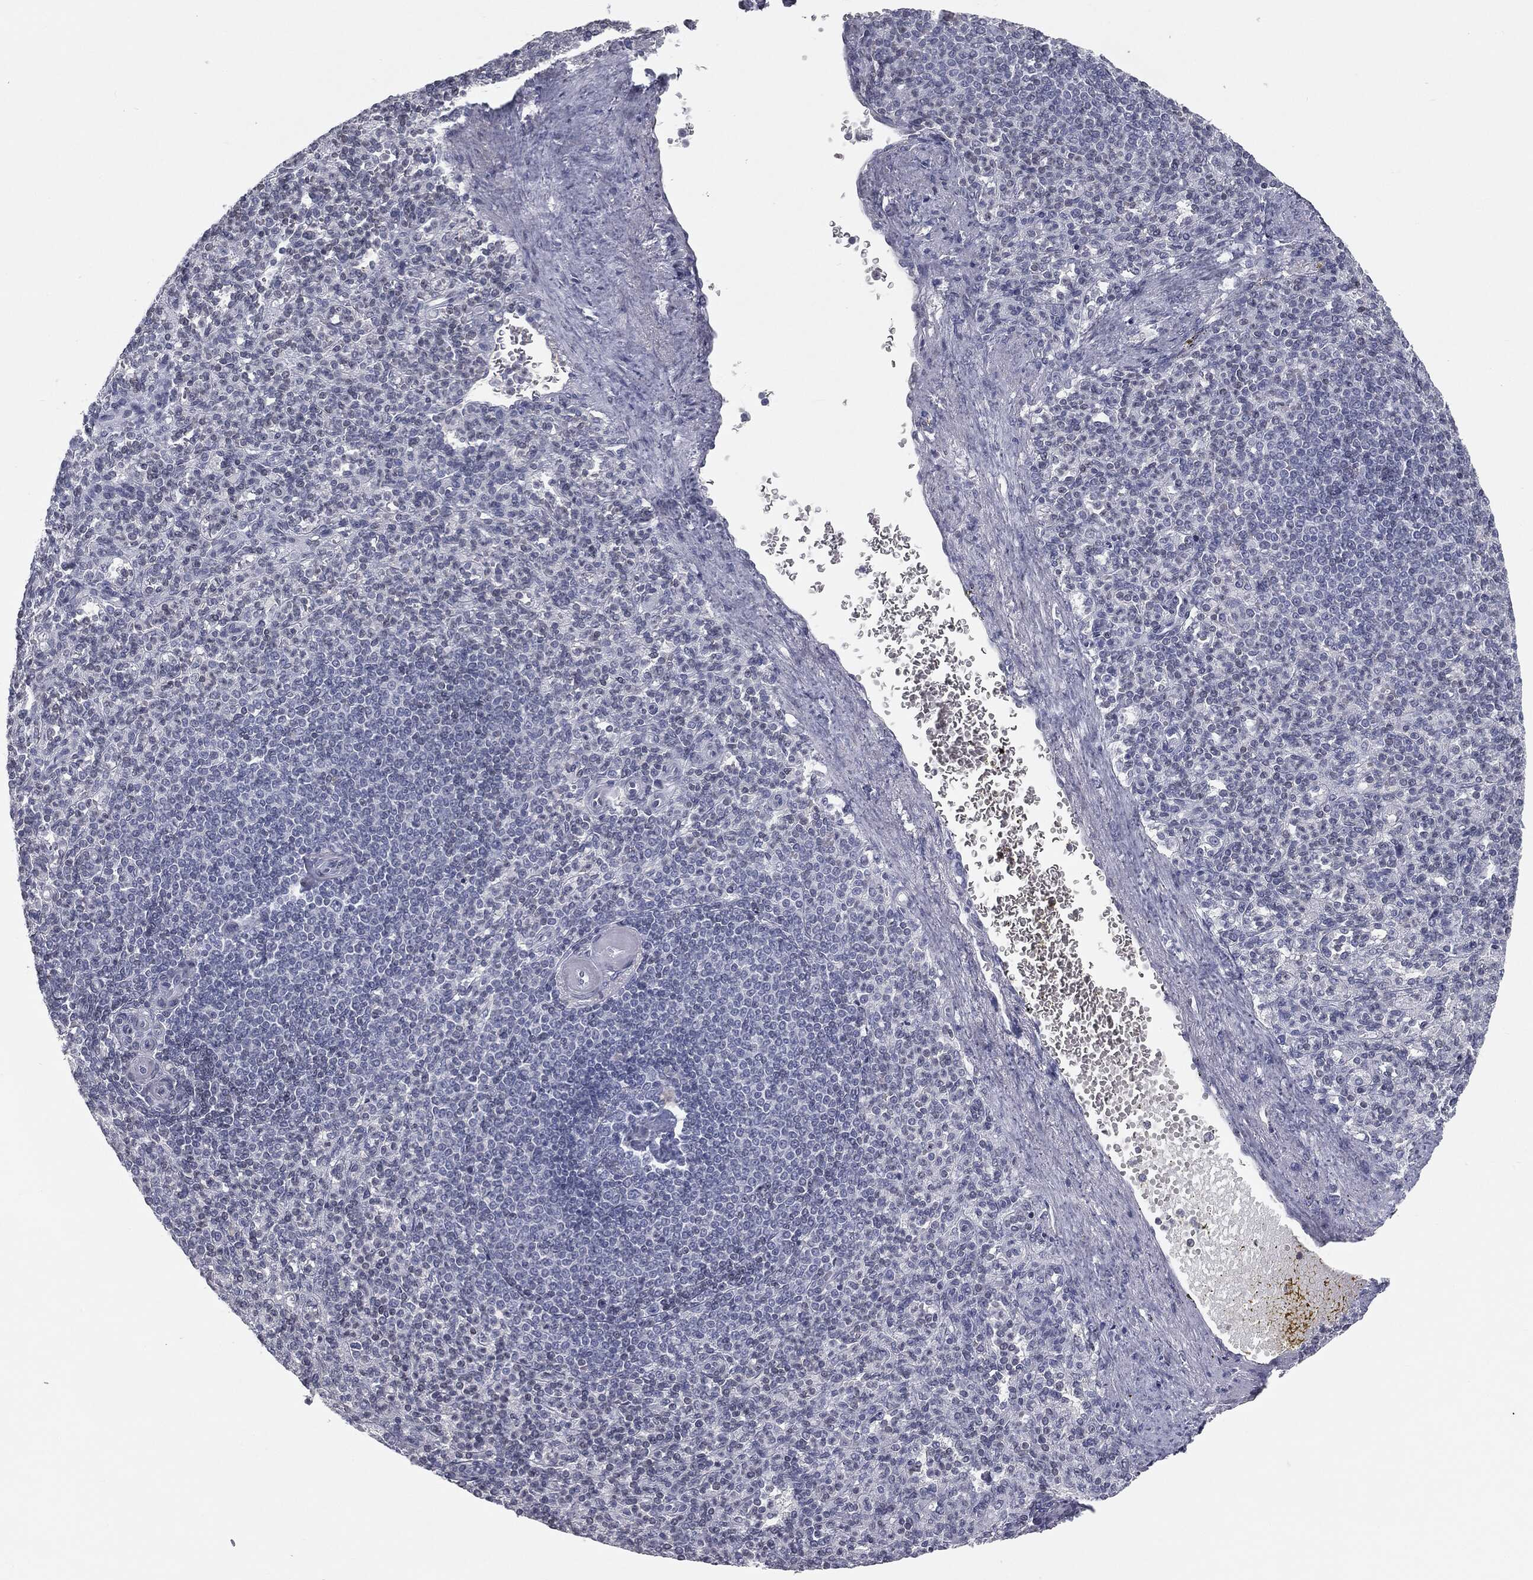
{"staining": {"intensity": "negative", "quantity": "none", "location": "none"}, "tissue": "spleen", "cell_type": "Cells in red pulp", "image_type": "normal", "snomed": [{"axis": "morphology", "description": "Normal tissue, NOS"}, {"axis": "topography", "description": "Spleen"}], "caption": "High magnification brightfield microscopy of normal spleen stained with DAB (brown) and counterstained with hematoxylin (blue): cells in red pulp show no significant positivity.", "gene": "ALDOB", "patient": {"sex": "female", "age": 74}}